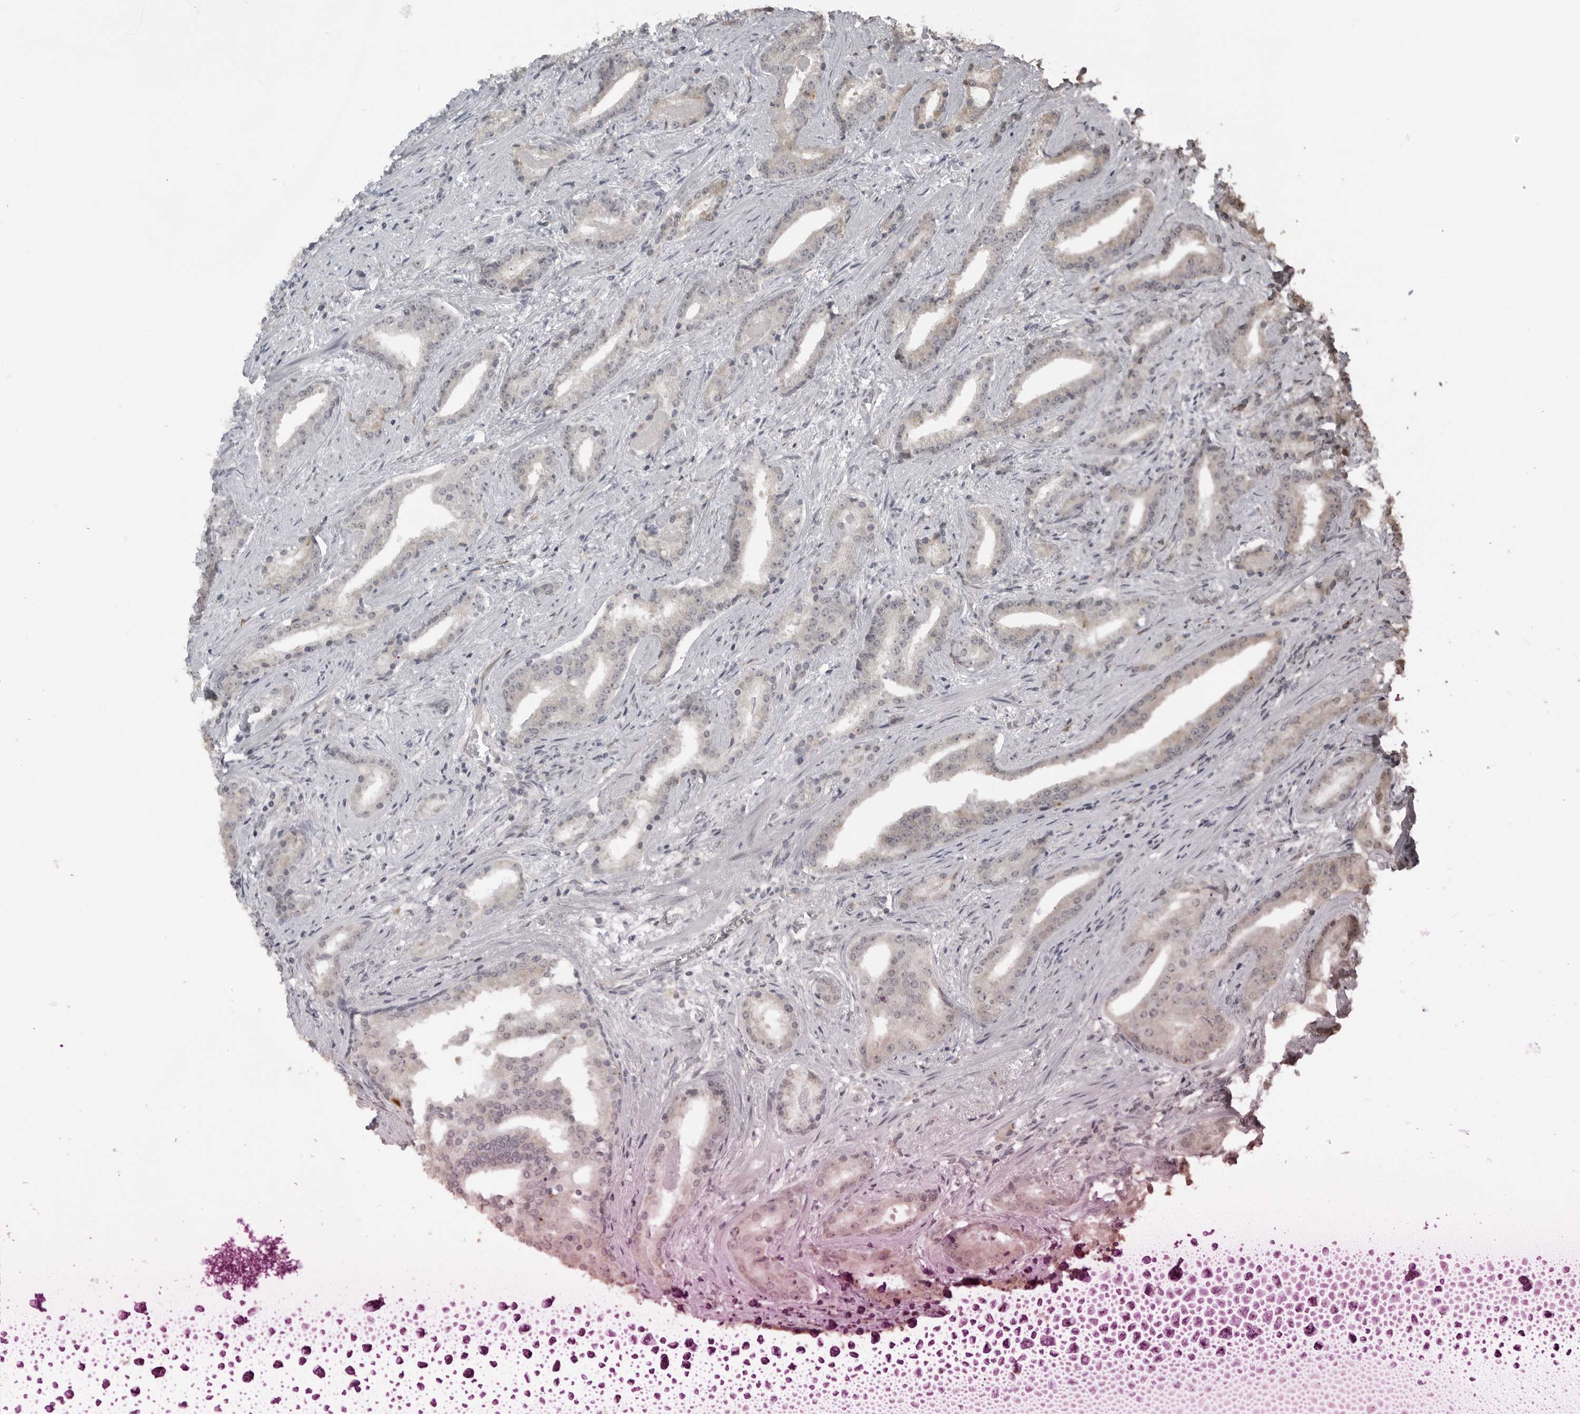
{"staining": {"intensity": "negative", "quantity": "none", "location": "none"}, "tissue": "prostate cancer", "cell_type": "Tumor cells", "image_type": "cancer", "snomed": [{"axis": "morphology", "description": "Adenocarcinoma, Low grade"}, {"axis": "topography", "description": "Prostate"}], "caption": "High magnification brightfield microscopy of prostate adenocarcinoma (low-grade) stained with DAB (brown) and counterstained with hematoxylin (blue): tumor cells show no significant staining.", "gene": "SMG8", "patient": {"sex": "male", "age": 67}}